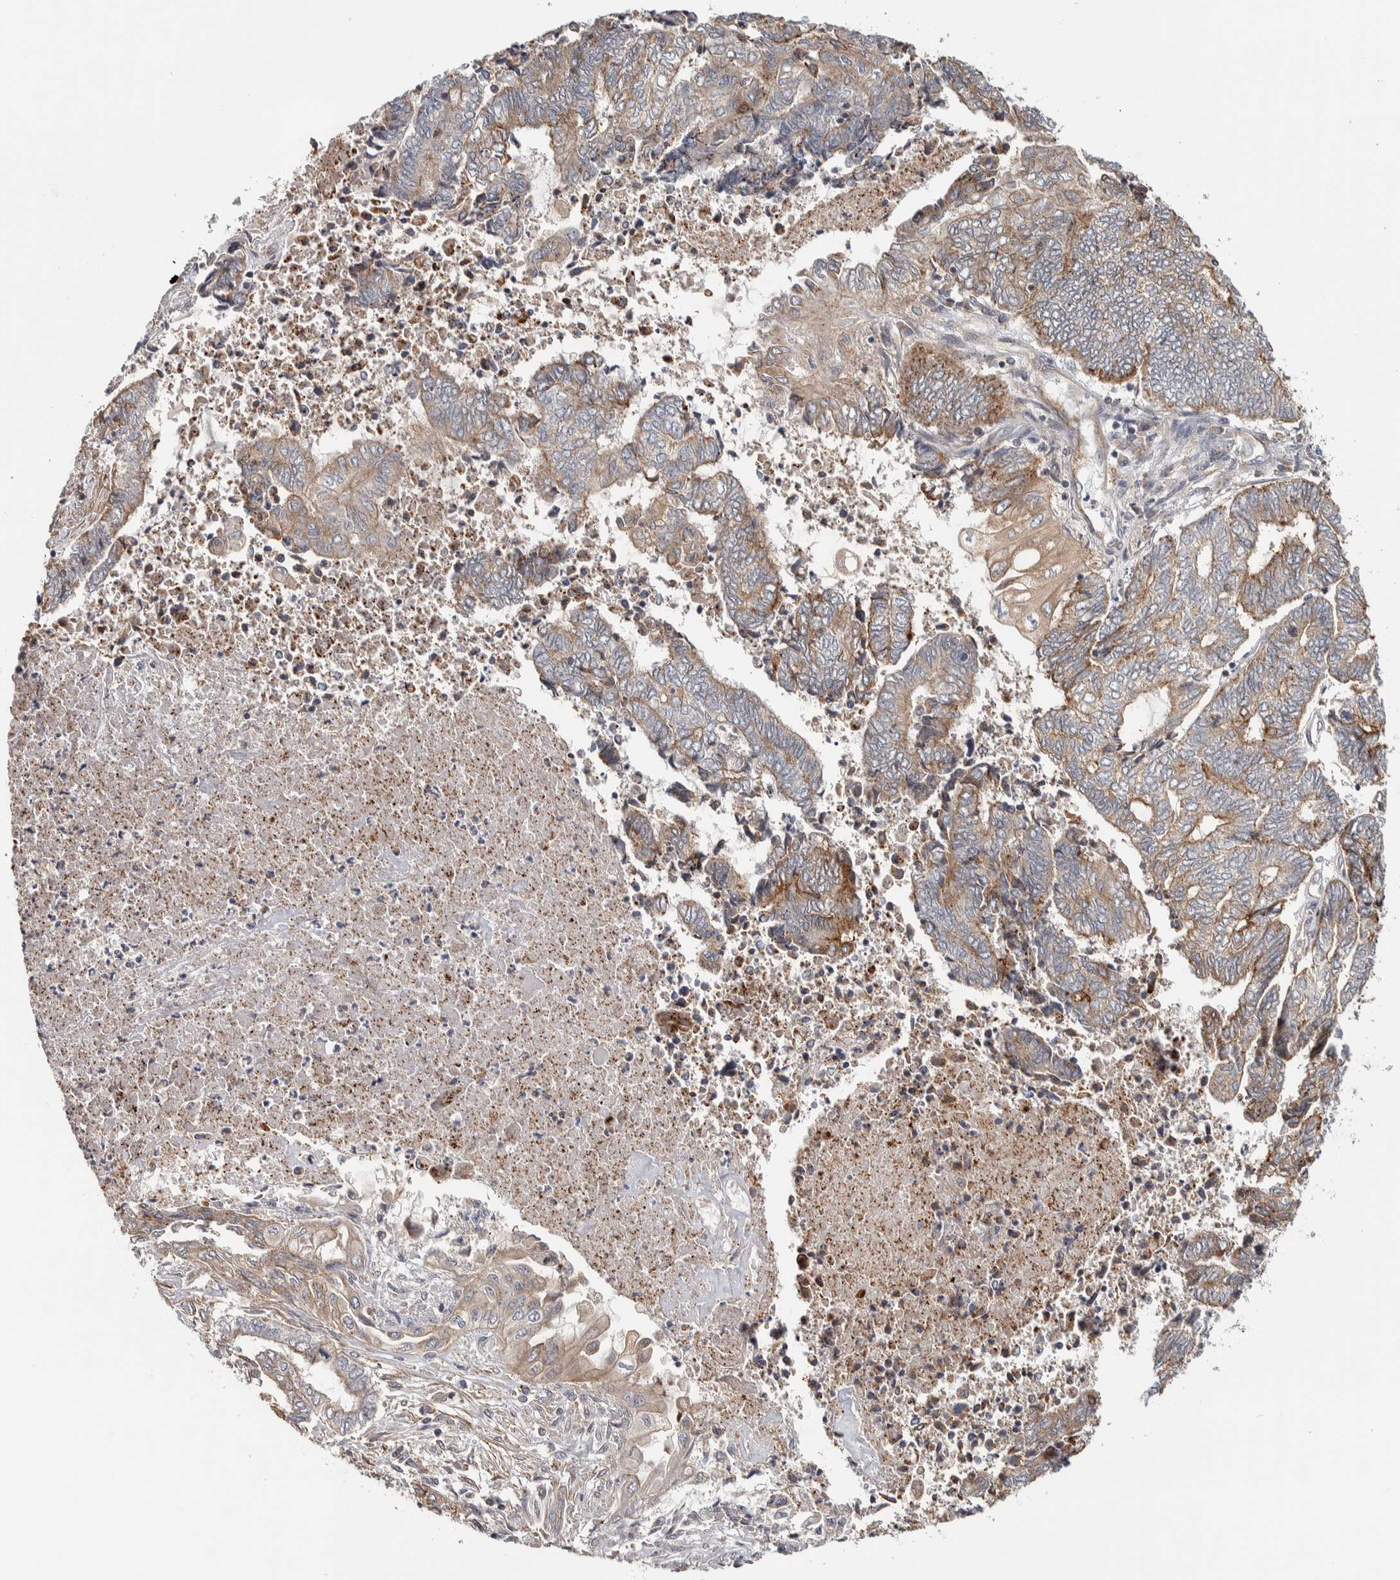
{"staining": {"intensity": "weak", "quantity": ">75%", "location": "cytoplasmic/membranous"}, "tissue": "endometrial cancer", "cell_type": "Tumor cells", "image_type": "cancer", "snomed": [{"axis": "morphology", "description": "Adenocarcinoma, NOS"}, {"axis": "topography", "description": "Uterus"}, {"axis": "topography", "description": "Endometrium"}], "caption": "The immunohistochemical stain shows weak cytoplasmic/membranous staining in tumor cells of endometrial cancer tissue.", "gene": "CHMP4C", "patient": {"sex": "female", "age": 70}}